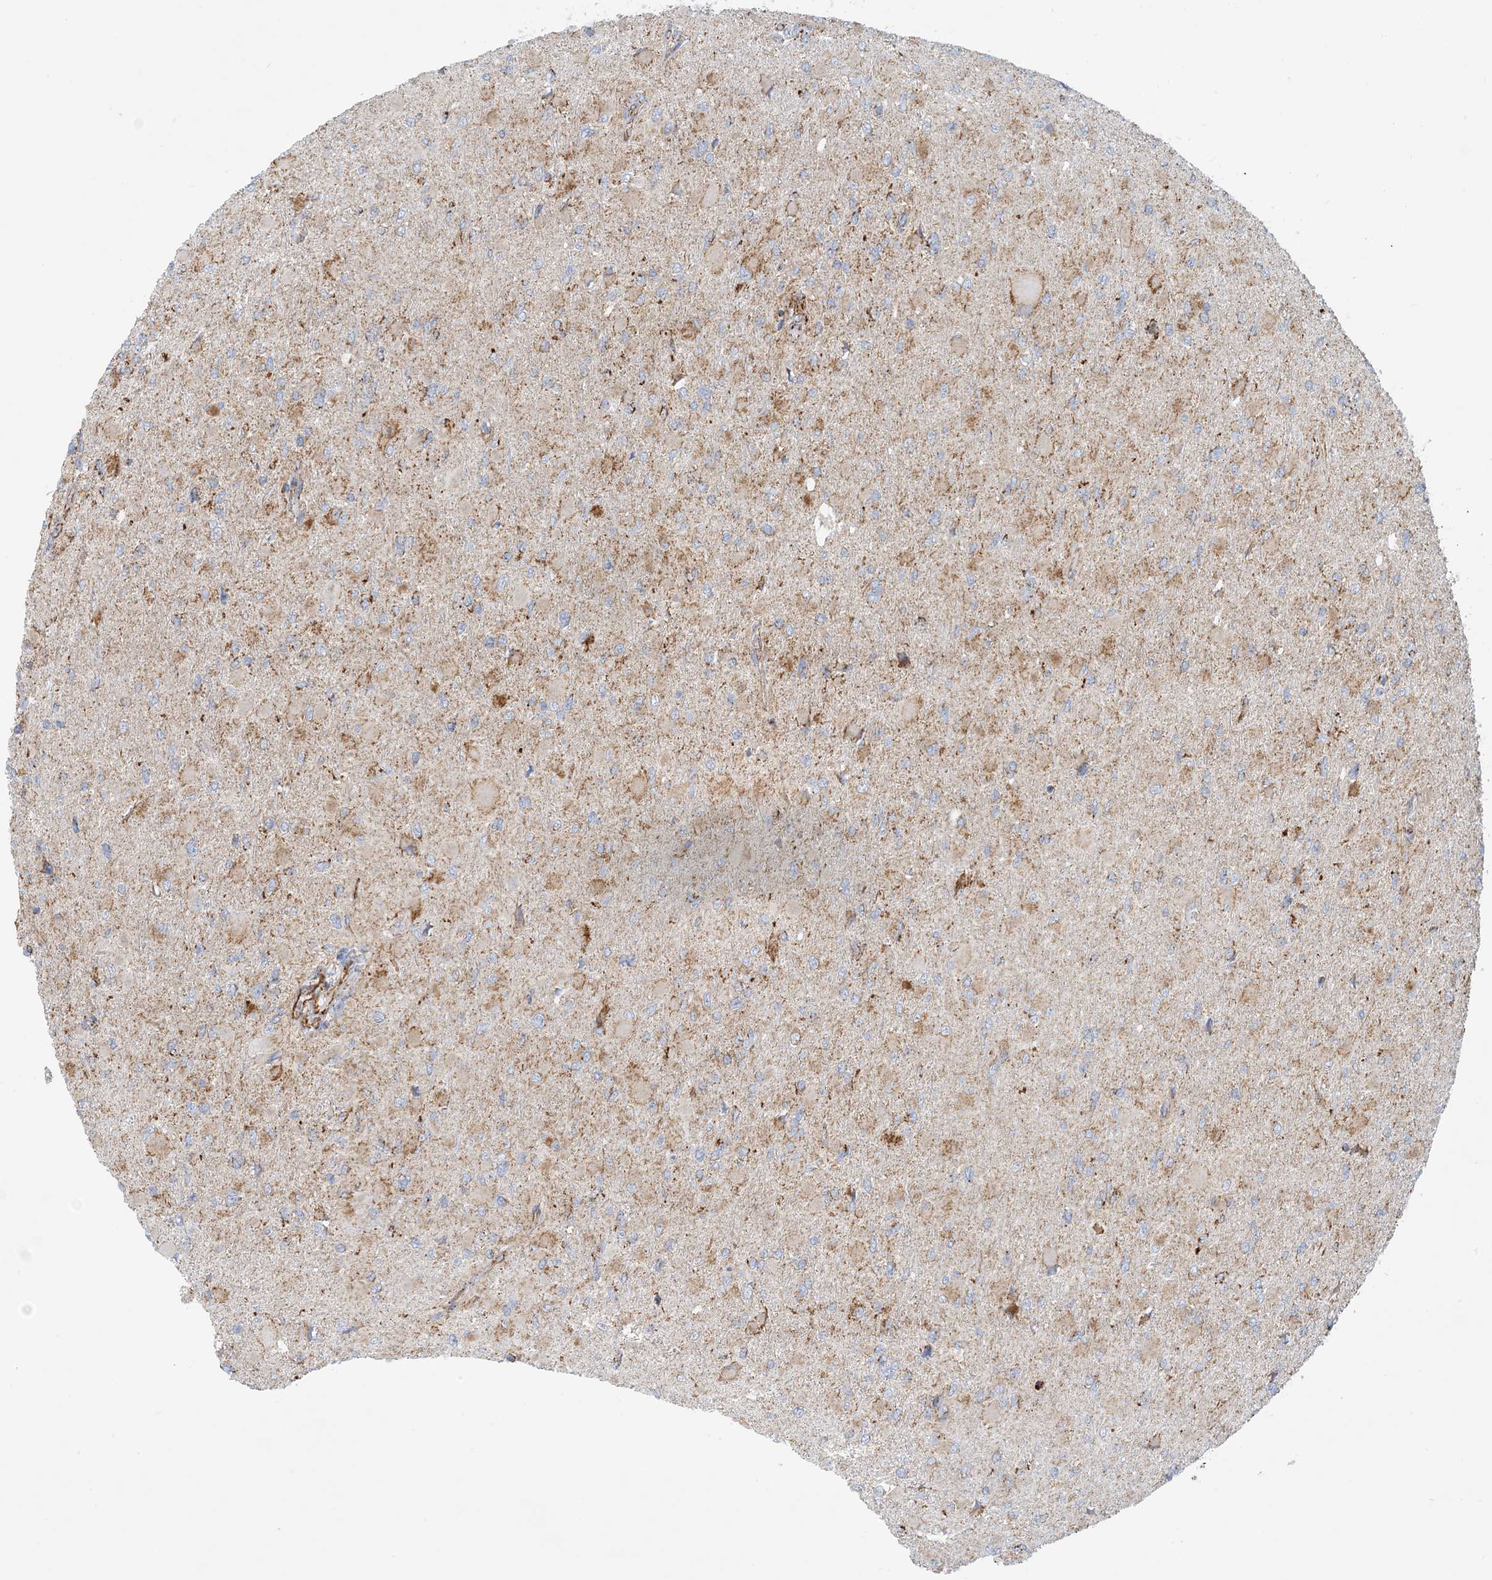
{"staining": {"intensity": "weak", "quantity": "25%-75%", "location": "cytoplasmic/membranous"}, "tissue": "glioma", "cell_type": "Tumor cells", "image_type": "cancer", "snomed": [{"axis": "morphology", "description": "Glioma, malignant, High grade"}, {"axis": "topography", "description": "Cerebral cortex"}], "caption": "Protein expression analysis of malignant high-grade glioma displays weak cytoplasmic/membranous positivity in approximately 25%-75% of tumor cells. The protein is shown in brown color, while the nuclei are stained blue.", "gene": "COA3", "patient": {"sex": "female", "age": 36}}